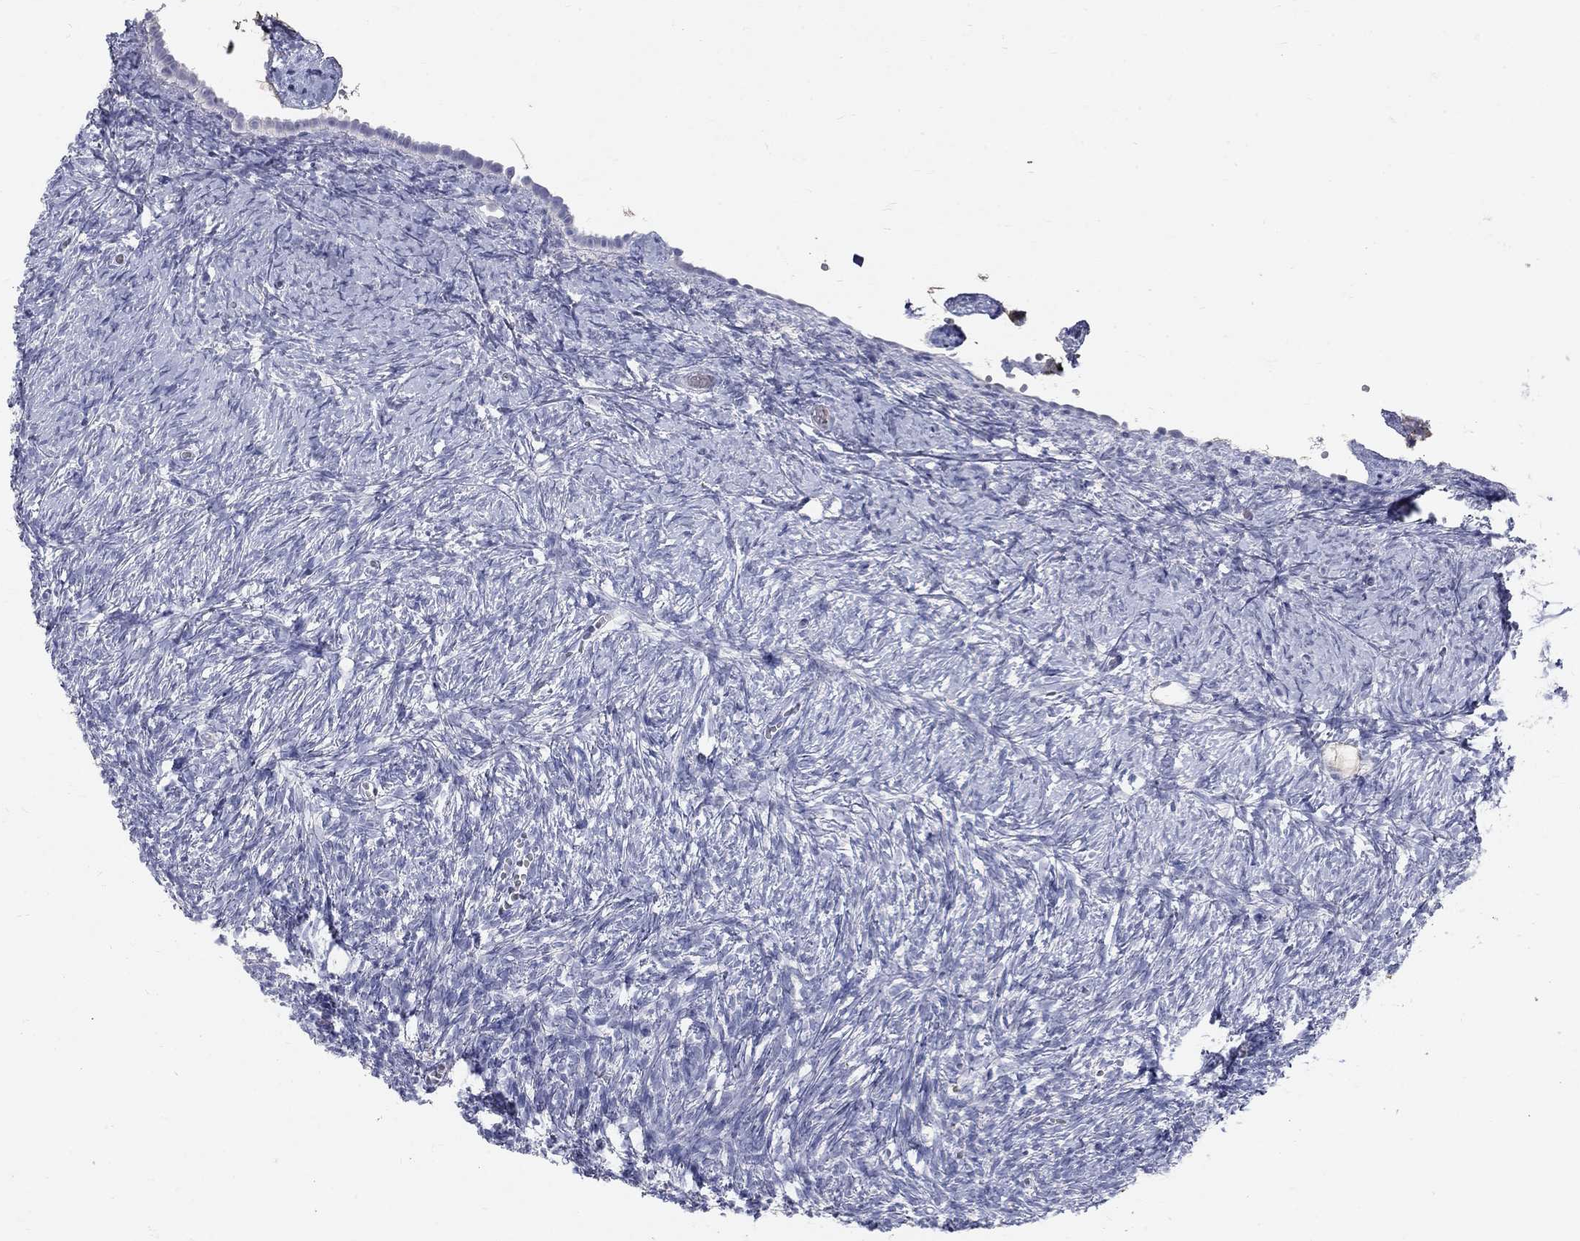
{"staining": {"intensity": "negative", "quantity": "none", "location": "none"}, "tissue": "ovary", "cell_type": "Ovarian stroma cells", "image_type": "normal", "snomed": [{"axis": "morphology", "description": "Normal tissue, NOS"}, {"axis": "topography", "description": "Ovary"}], "caption": "This micrograph is of unremarkable ovary stained with immunohistochemistry (IHC) to label a protein in brown with the nuclei are counter-stained blue. There is no expression in ovarian stroma cells.", "gene": "PTH1R", "patient": {"sex": "female", "age": 43}}